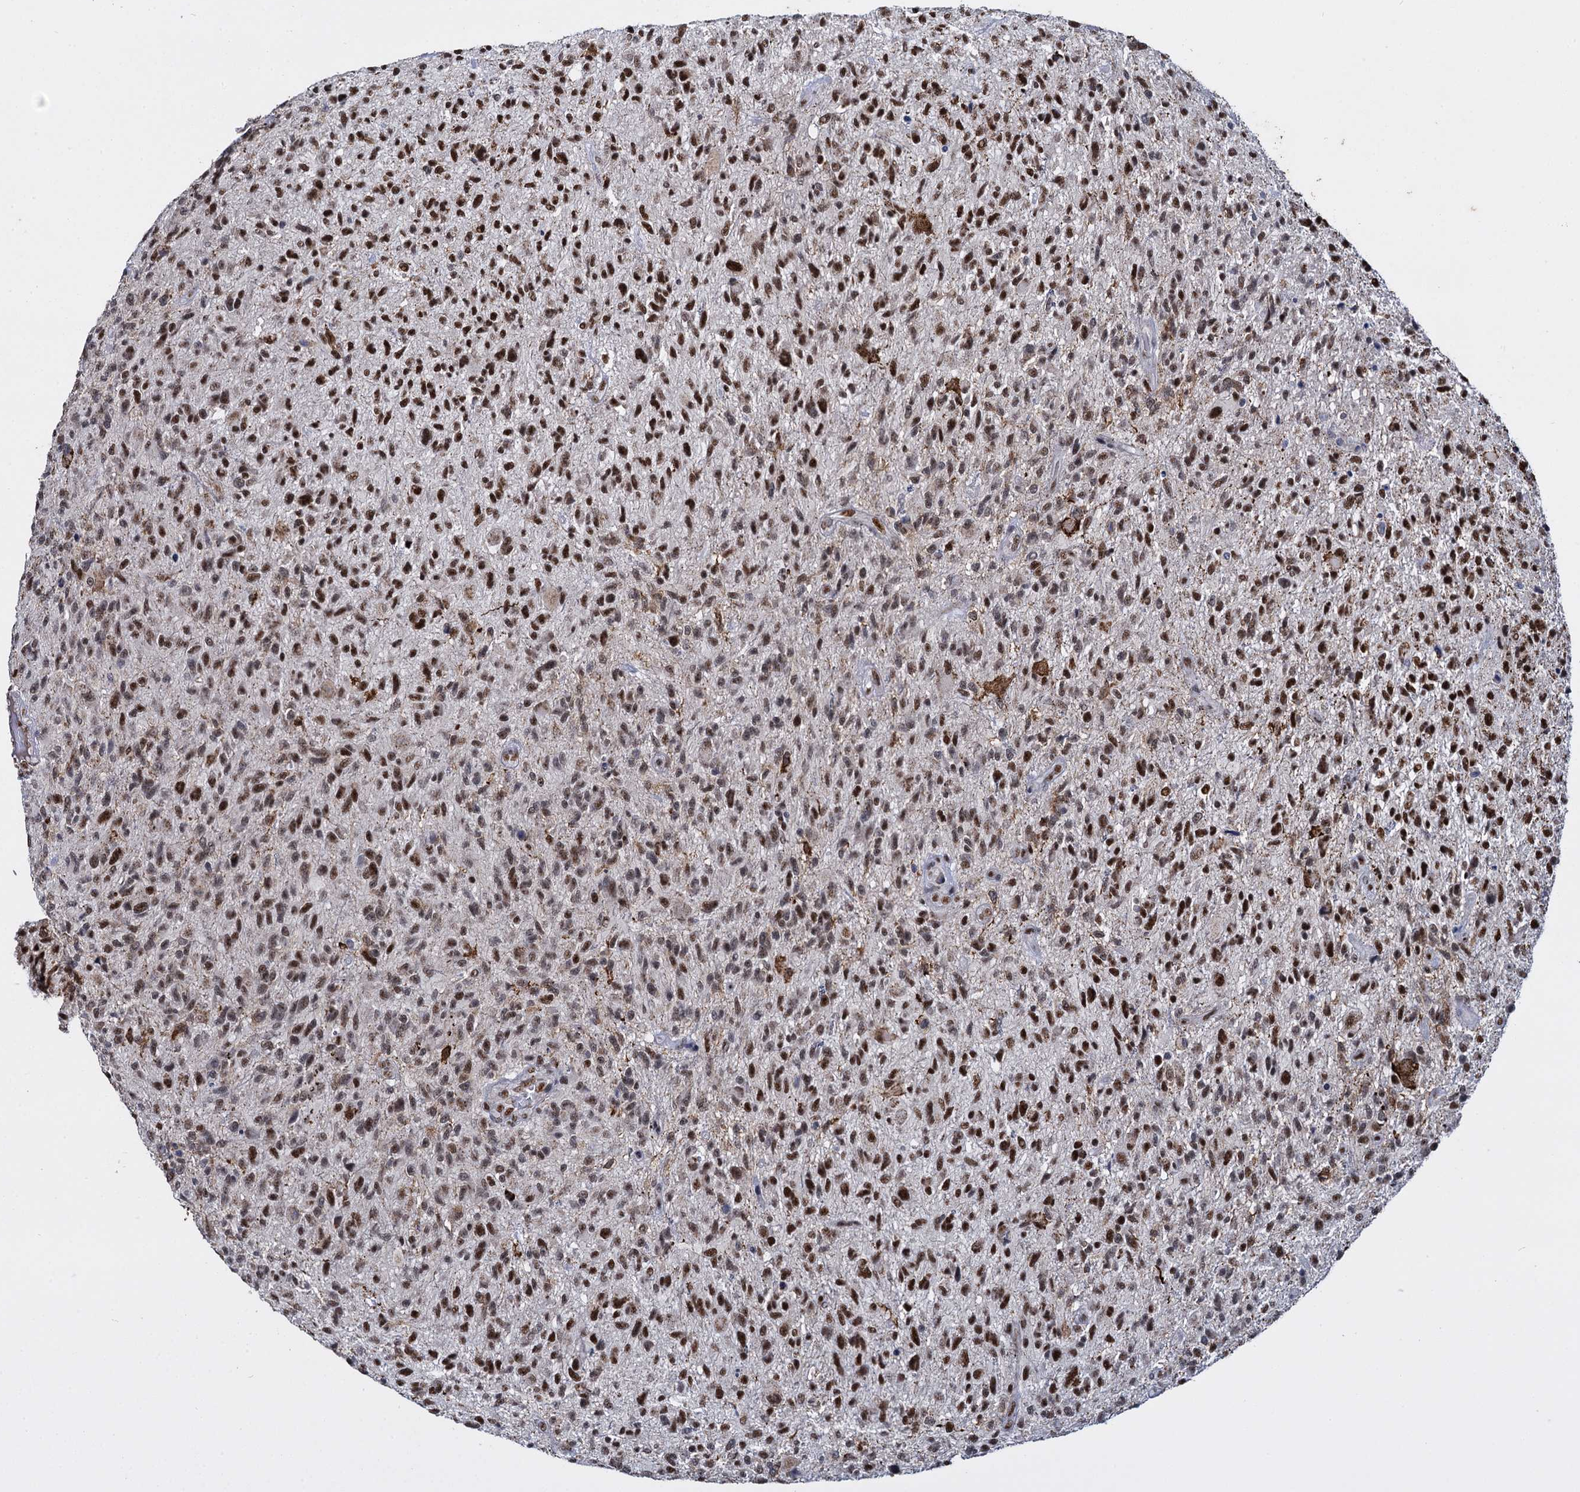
{"staining": {"intensity": "strong", "quantity": ">75%", "location": "nuclear"}, "tissue": "glioma", "cell_type": "Tumor cells", "image_type": "cancer", "snomed": [{"axis": "morphology", "description": "Glioma, malignant, High grade"}, {"axis": "topography", "description": "Brain"}], "caption": "Protein staining of glioma tissue reveals strong nuclear expression in about >75% of tumor cells.", "gene": "RPUSD4", "patient": {"sex": "male", "age": 47}}